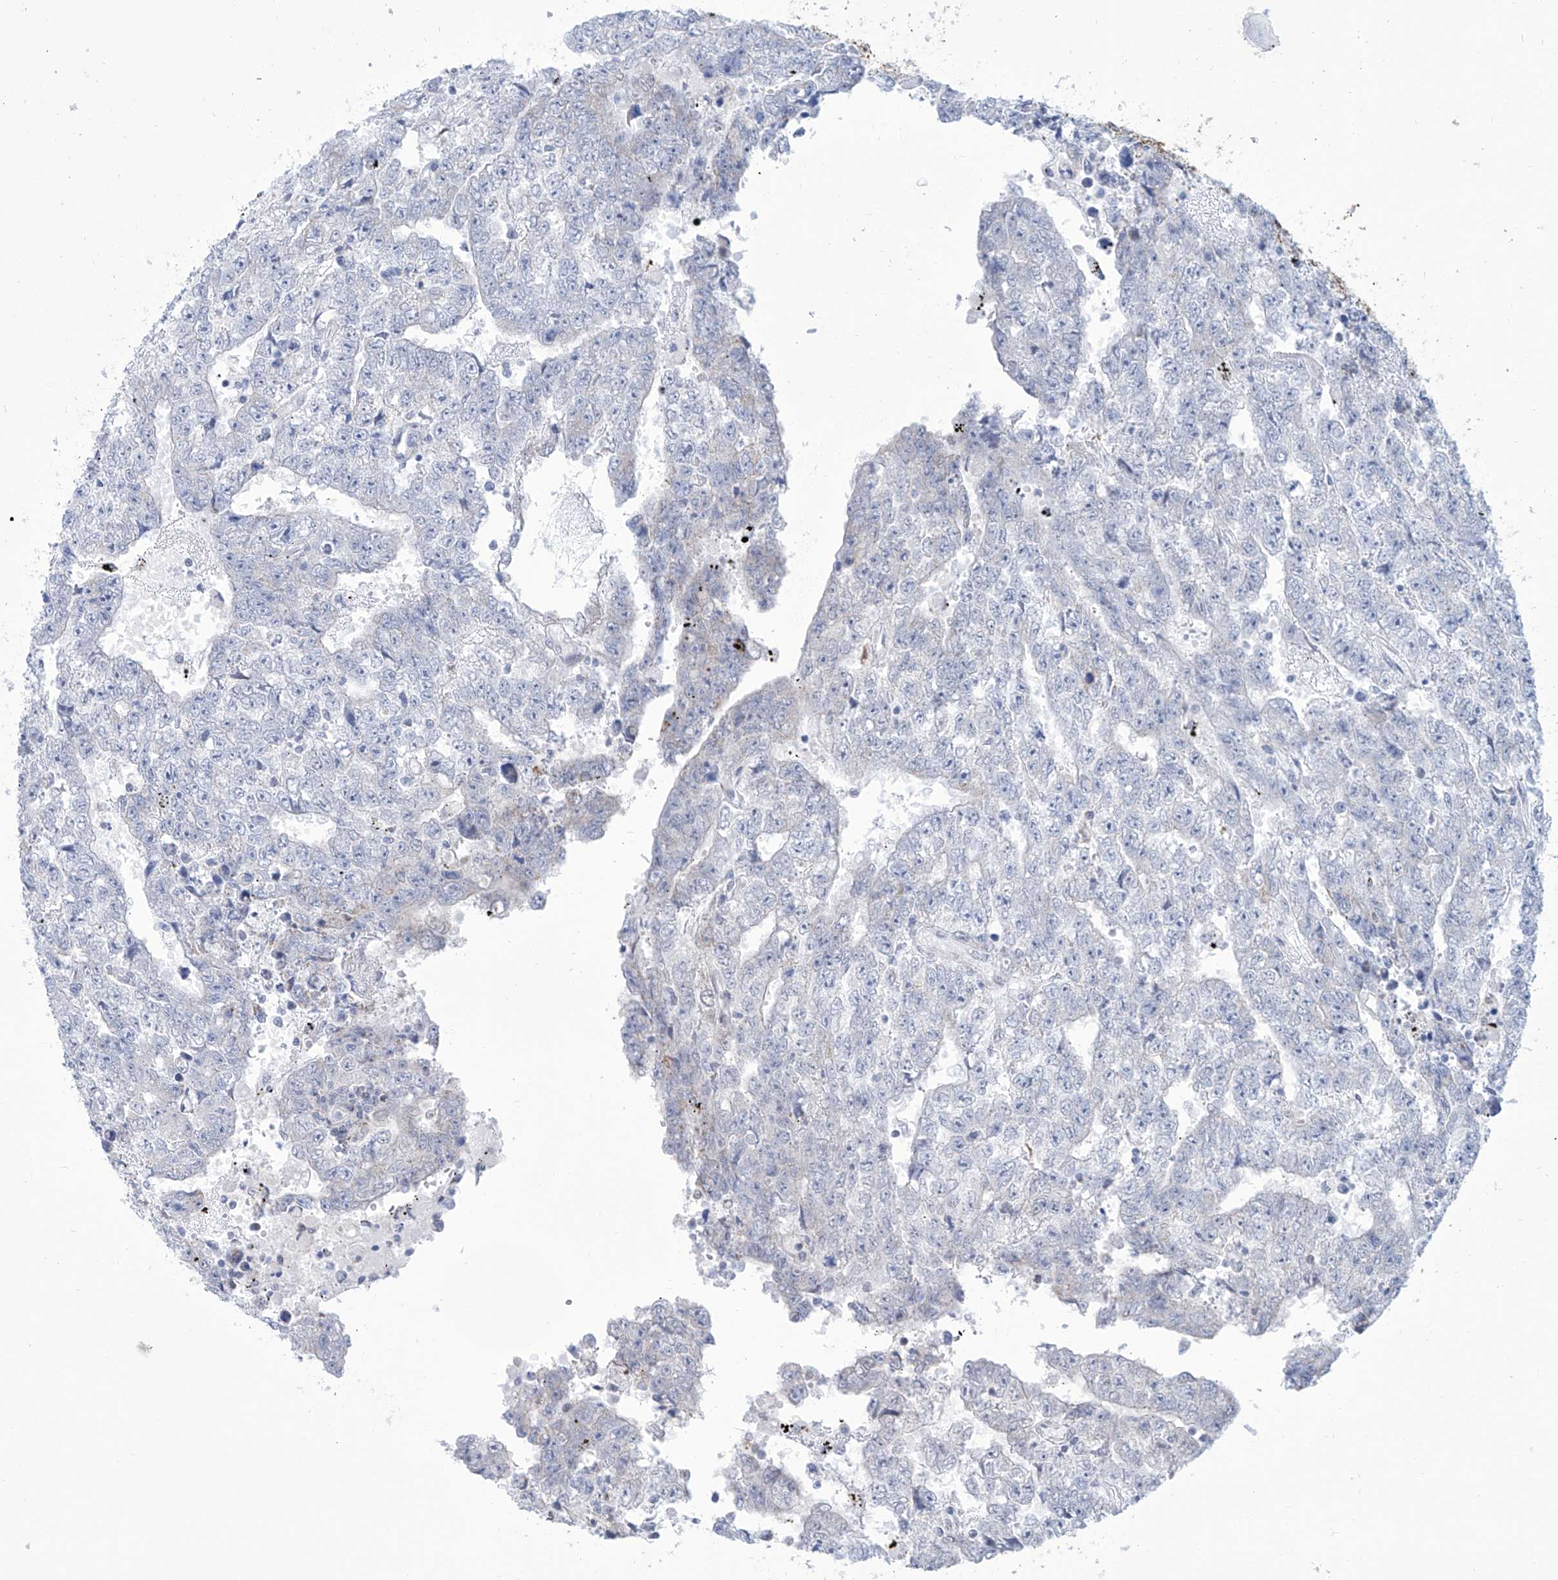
{"staining": {"intensity": "negative", "quantity": "none", "location": "none"}, "tissue": "testis cancer", "cell_type": "Tumor cells", "image_type": "cancer", "snomed": [{"axis": "morphology", "description": "Carcinoma, Embryonal, NOS"}, {"axis": "topography", "description": "Testis"}], "caption": "This photomicrograph is of embryonal carcinoma (testis) stained with IHC to label a protein in brown with the nuclei are counter-stained blue. There is no expression in tumor cells.", "gene": "ALDH6A1", "patient": {"sex": "male", "age": 25}}